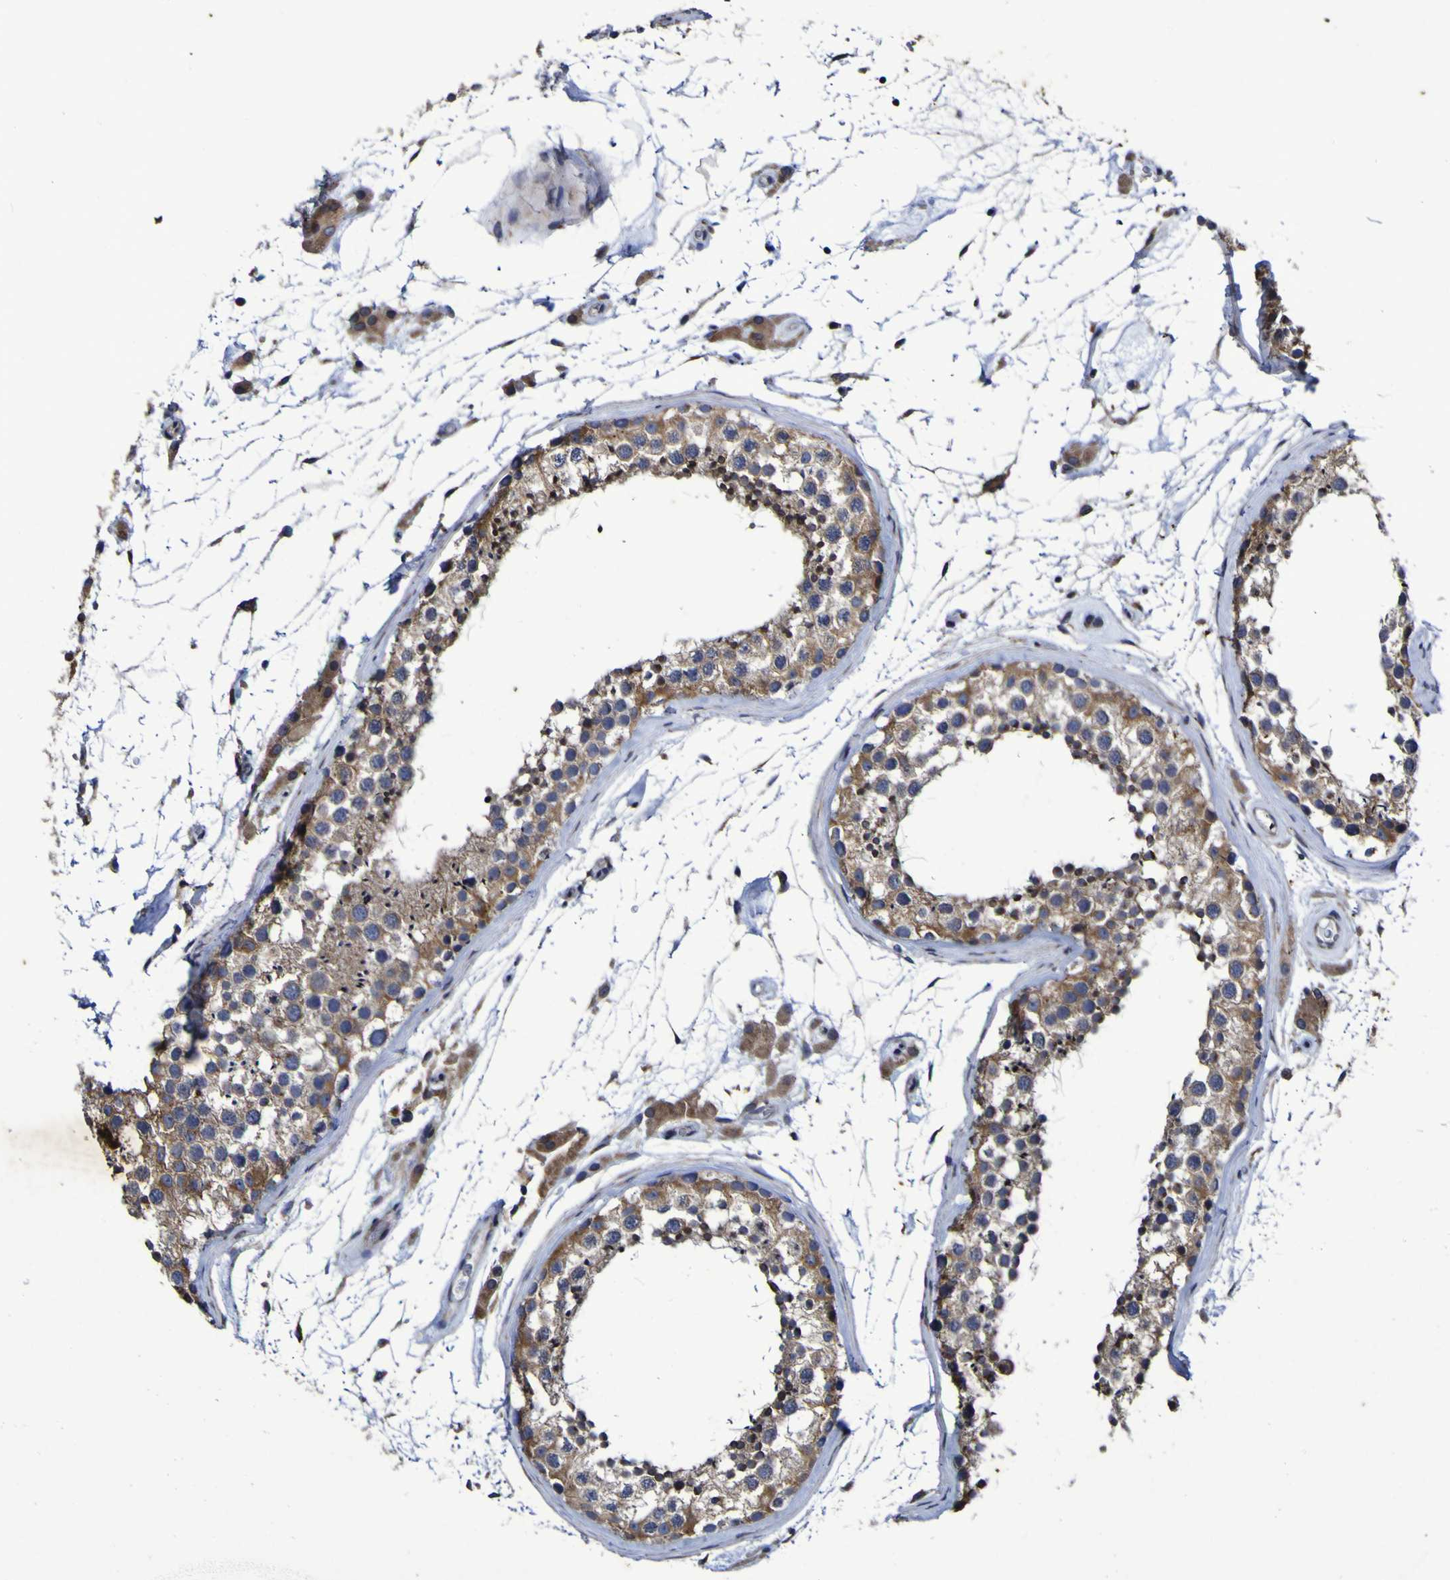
{"staining": {"intensity": "moderate", "quantity": ">75%", "location": "cytoplasmic/membranous"}, "tissue": "testis", "cell_type": "Cells in seminiferous ducts", "image_type": "normal", "snomed": [{"axis": "morphology", "description": "Normal tissue, NOS"}, {"axis": "topography", "description": "Testis"}], "caption": "Immunohistochemistry (IHC) (DAB) staining of normal testis displays moderate cytoplasmic/membranous protein positivity in about >75% of cells in seminiferous ducts.", "gene": "P3H1", "patient": {"sex": "male", "age": 46}}